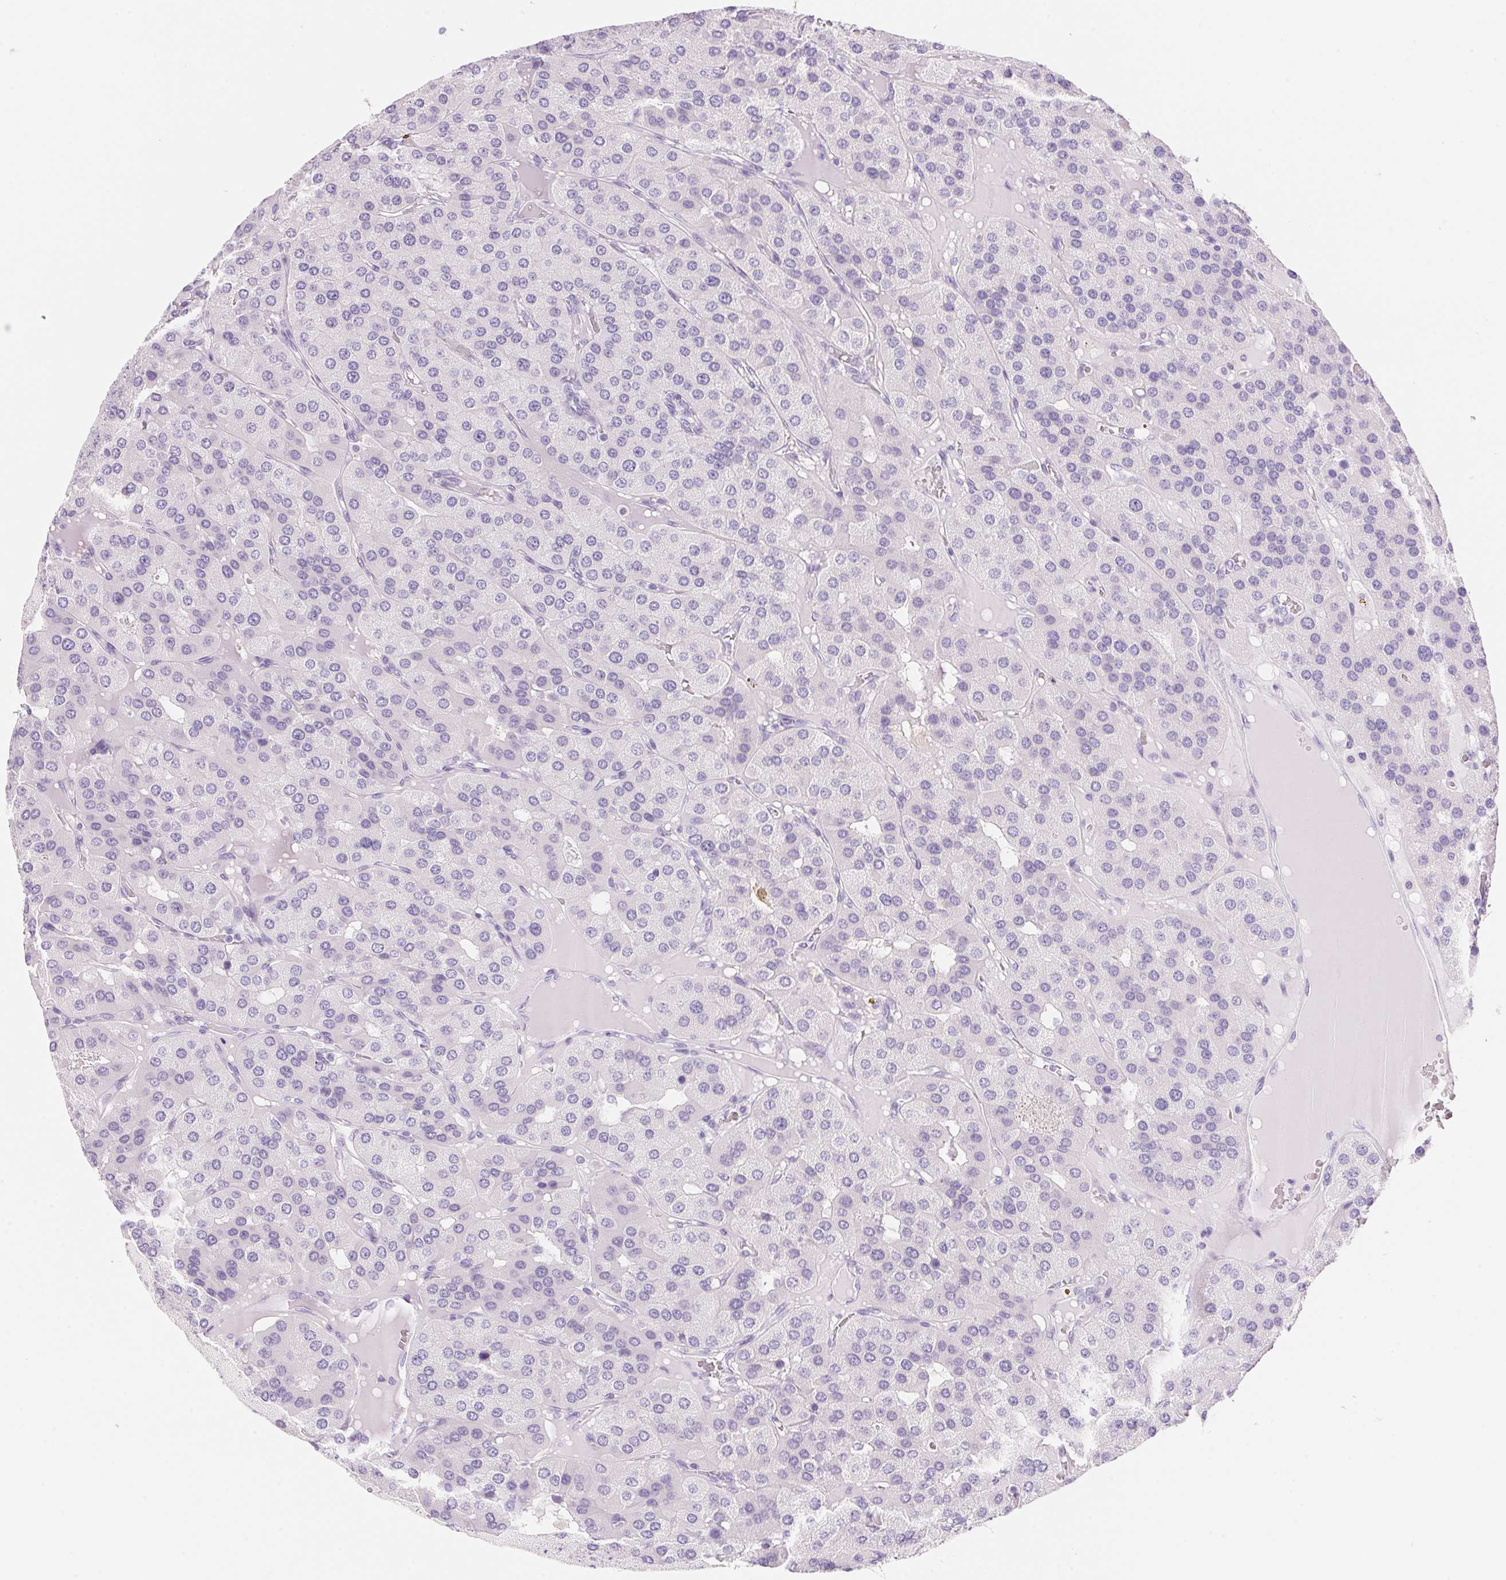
{"staining": {"intensity": "negative", "quantity": "none", "location": "none"}, "tissue": "parathyroid gland", "cell_type": "Glandular cells", "image_type": "normal", "snomed": [{"axis": "morphology", "description": "Normal tissue, NOS"}, {"axis": "morphology", "description": "Adenoma, NOS"}, {"axis": "topography", "description": "Parathyroid gland"}], "caption": "This image is of benign parathyroid gland stained with IHC to label a protein in brown with the nuclei are counter-stained blue. There is no staining in glandular cells. Brightfield microscopy of immunohistochemistry stained with DAB (3,3'-diaminobenzidine) (brown) and hematoxylin (blue), captured at high magnification.", "gene": "DHCR24", "patient": {"sex": "female", "age": 86}}